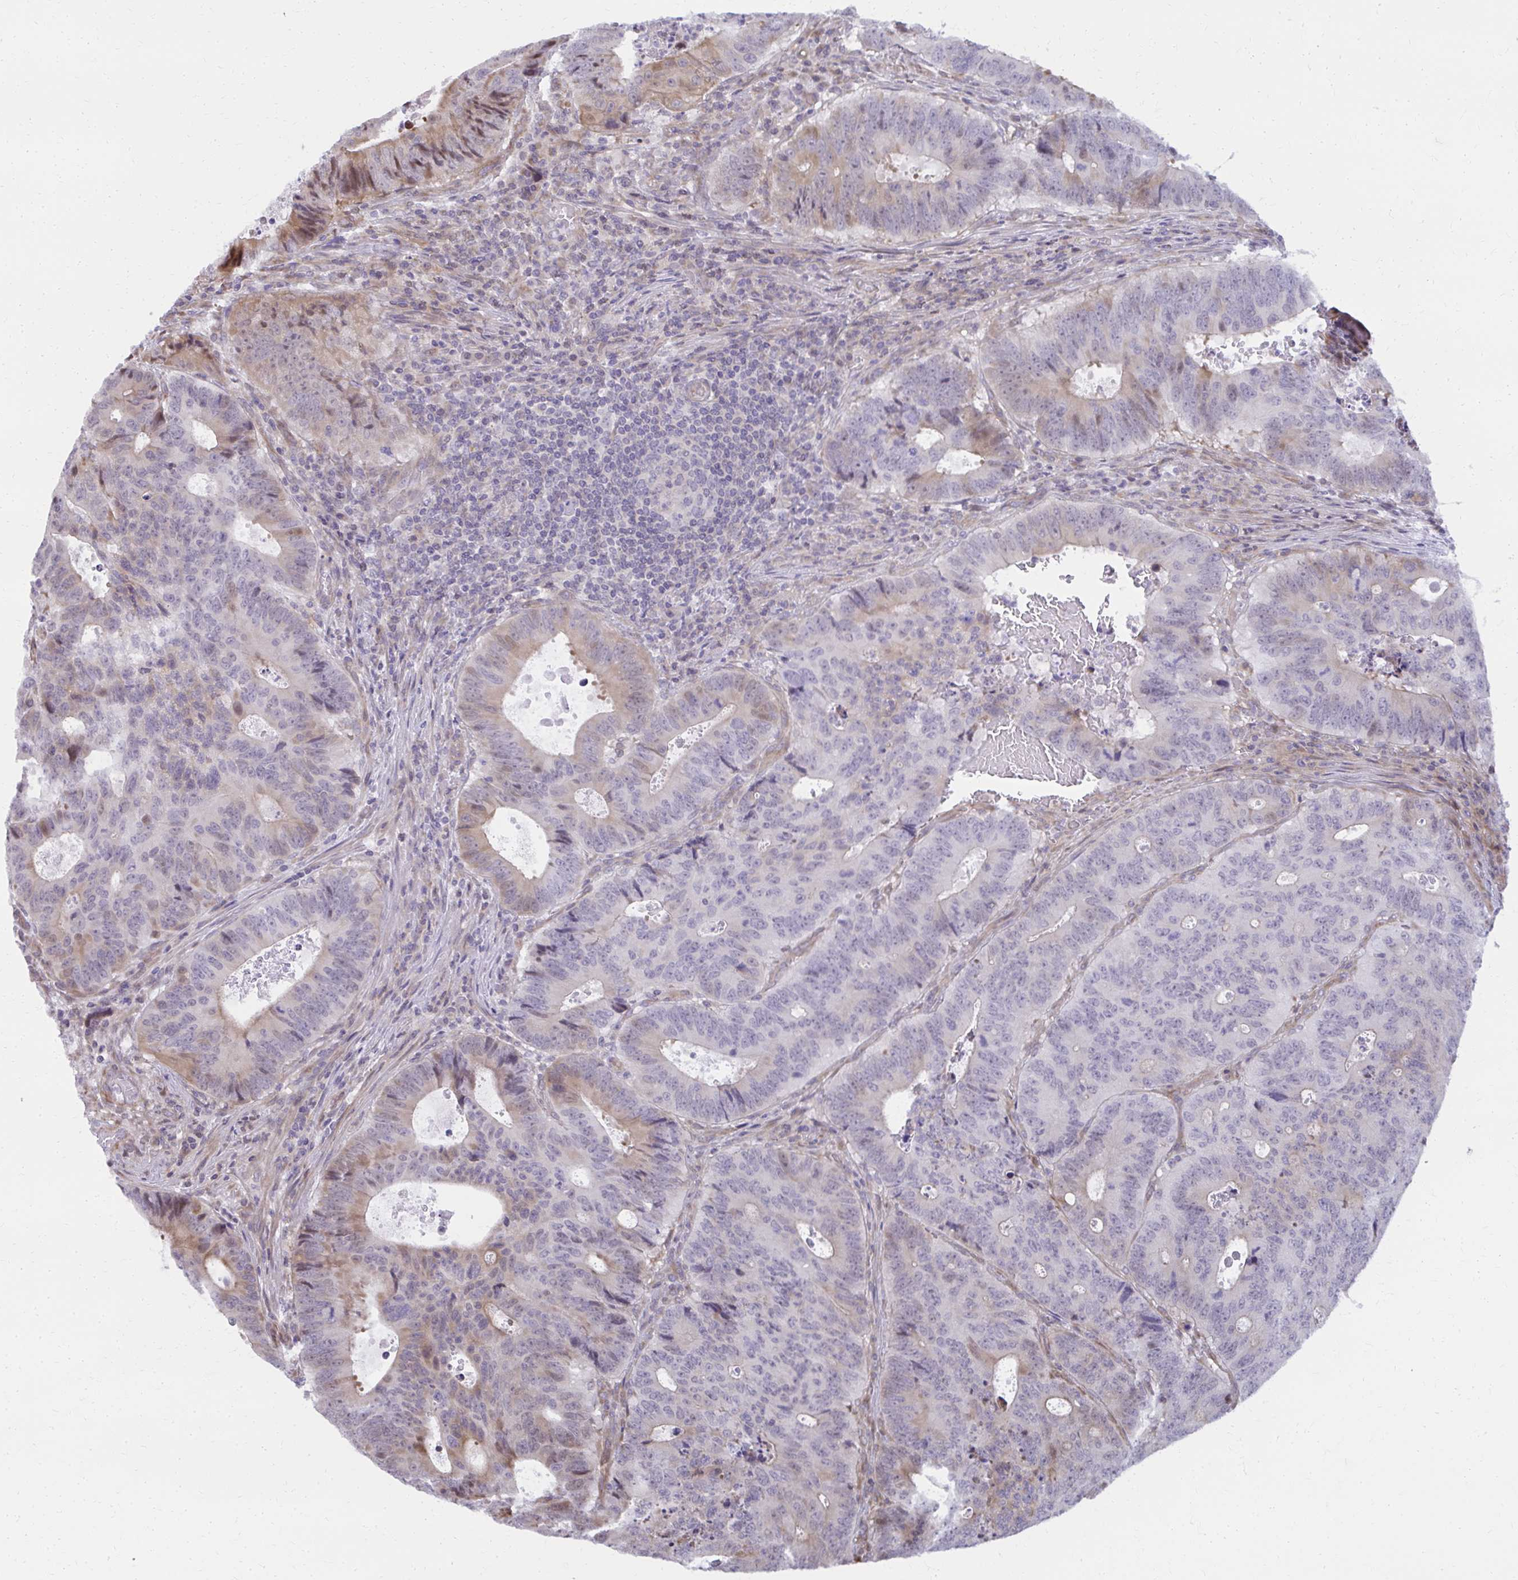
{"staining": {"intensity": "moderate", "quantity": "<25%", "location": "cytoplasmic/membranous,nuclear"}, "tissue": "colorectal cancer", "cell_type": "Tumor cells", "image_type": "cancer", "snomed": [{"axis": "morphology", "description": "Adenocarcinoma, NOS"}, {"axis": "topography", "description": "Colon"}], "caption": "An image showing moderate cytoplasmic/membranous and nuclear positivity in approximately <25% of tumor cells in colorectal cancer, as visualized by brown immunohistochemical staining.", "gene": "MAF1", "patient": {"sex": "male", "age": 62}}